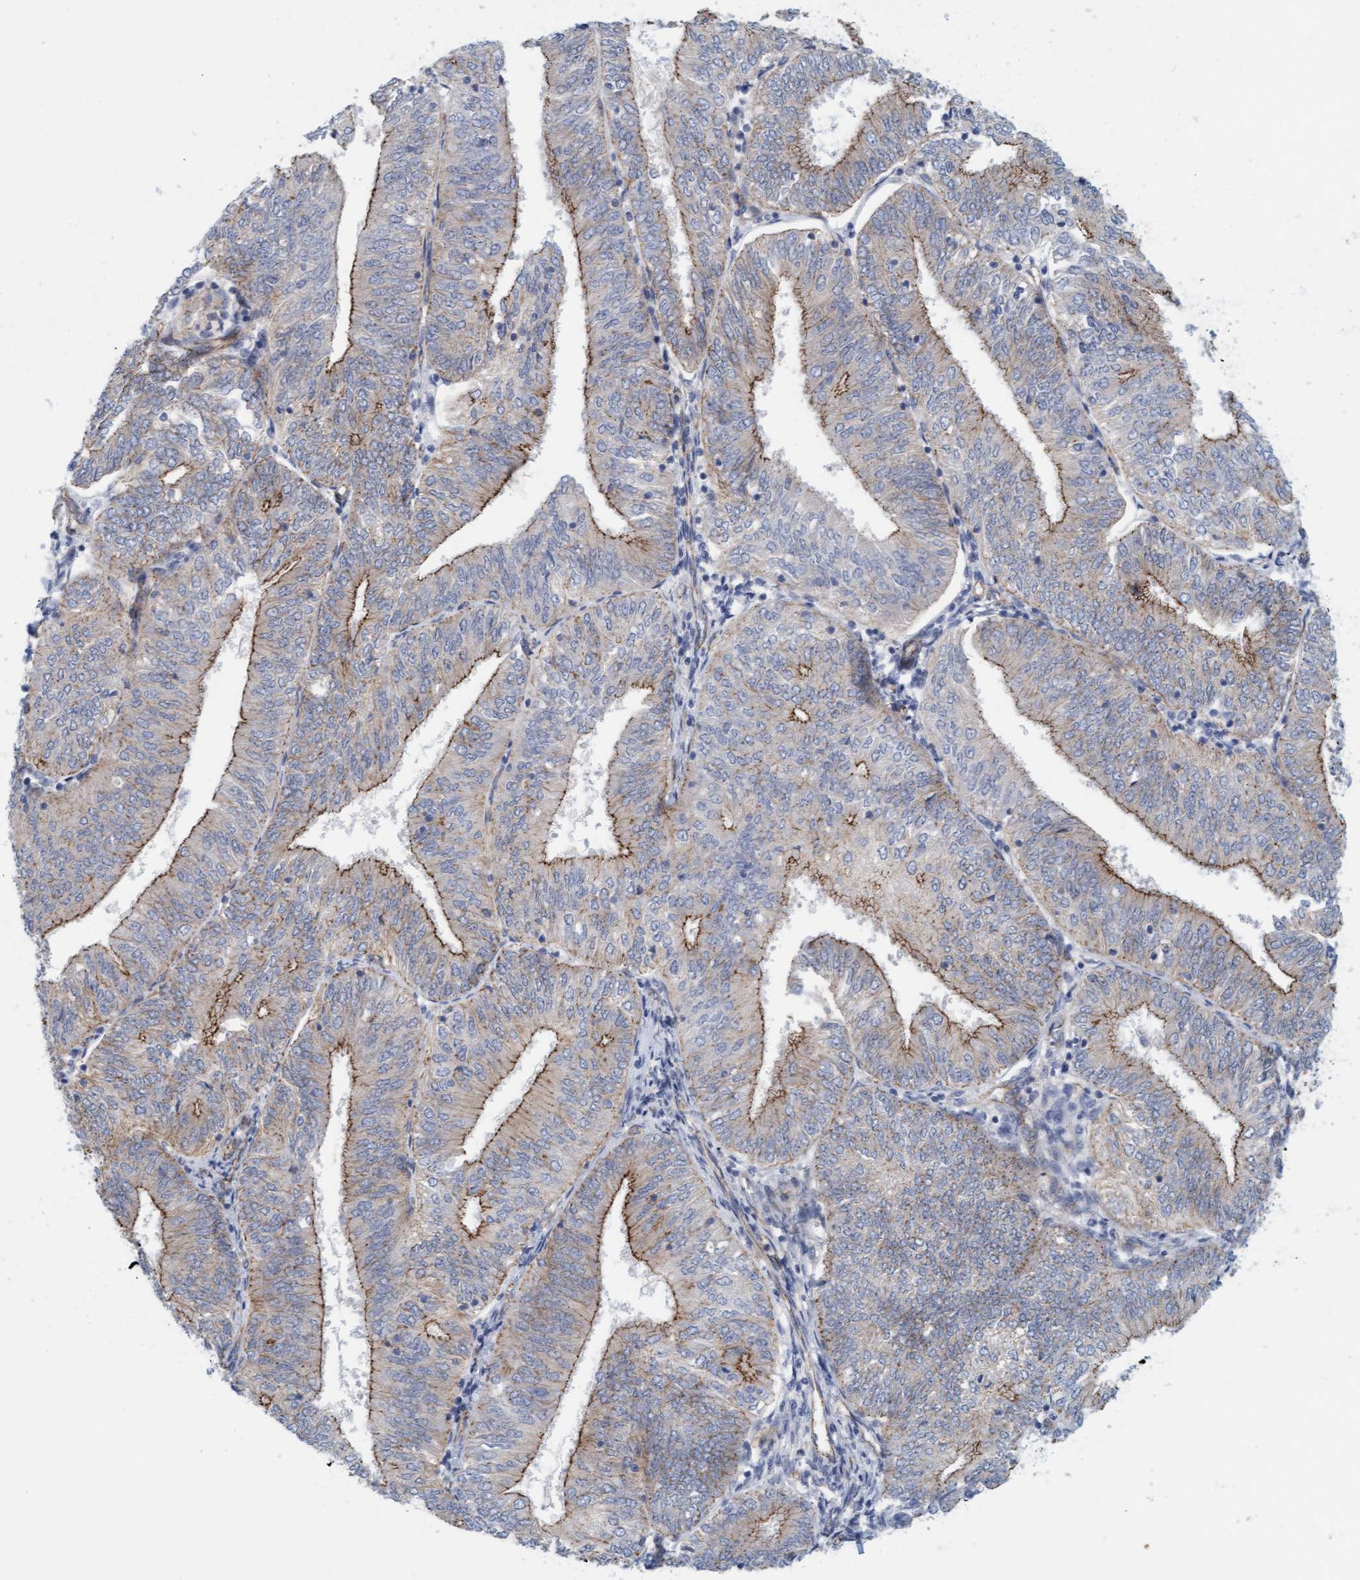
{"staining": {"intensity": "moderate", "quantity": "<25%", "location": "cytoplasmic/membranous"}, "tissue": "endometrial cancer", "cell_type": "Tumor cells", "image_type": "cancer", "snomed": [{"axis": "morphology", "description": "Adenocarcinoma, NOS"}, {"axis": "topography", "description": "Endometrium"}], "caption": "Approximately <25% of tumor cells in human adenocarcinoma (endometrial) reveal moderate cytoplasmic/membranous protein expression as visualized by brown immunohistochemical staining.", "gene": "KRBA2", "patient": {"sex": "female", "age": 58}}